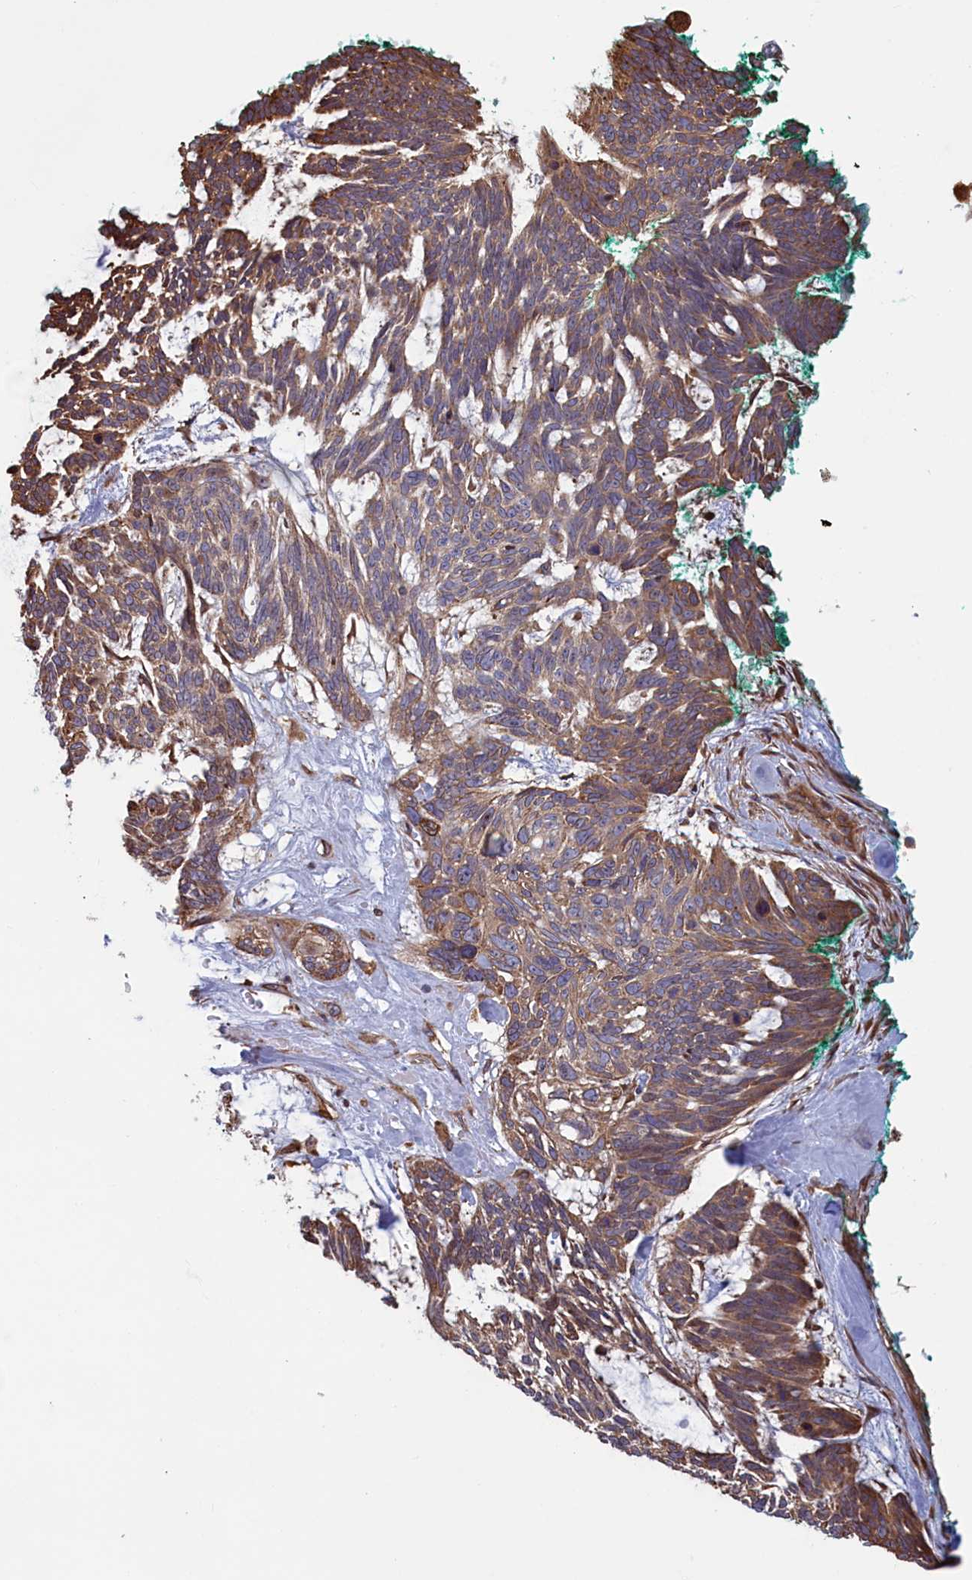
{"staining": {"intensity": "moderate", "quantity": ">75%", "location": "cytoplasmic/membranous"}, "tissue": "skin cancer", "cell_type": "Tumor cells", "image_type": "cancer", "snomed": [{"axis": "morphology", "description": "Basal cell carcinoma"}, {"axis": "topography", "description": "Skin"}], "caption": "Human skin cancer stained with a protein marker exhibits moderate staining in tumor cells.", "gene": "RILPL1", "patient": {"sex": "male", "age": 88}}